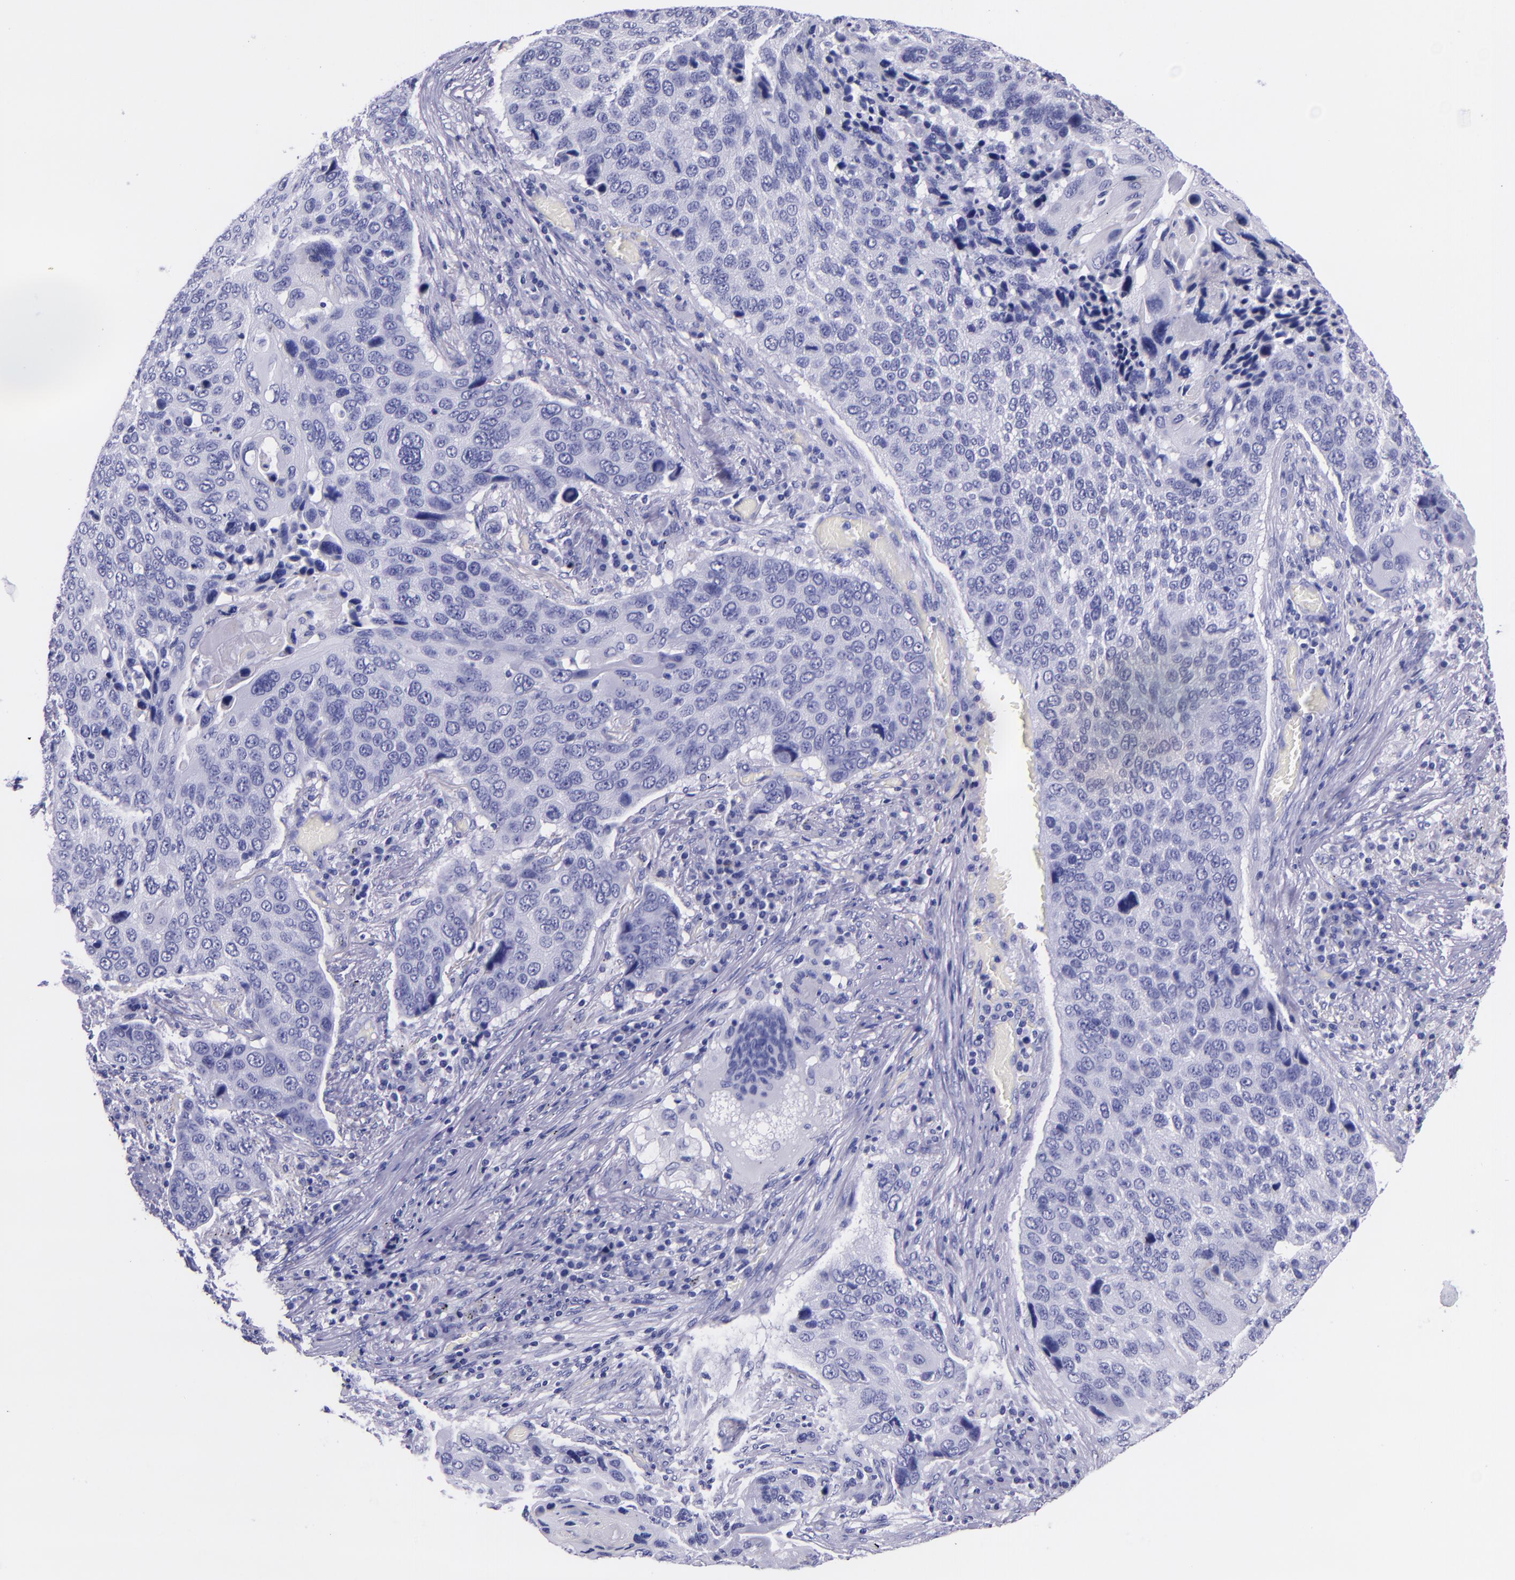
{"staining": {"intensity": "negative", "quantity": "none", "location": "none"}, "tissue": "lung cancer", "cell_type": "Tumor cells", "image_type": "cancer", "snomed": [{"axis": "morphology", "description": "Squamous cell carcinoma, NOS"}, {"axis": "topography", "description": "Lung"}], "caption": "DAB immunohistochemical staining of human squamous cell carcinoma (lung) demonstrates no significant staining in tumor cells.", "gene": "MBP", "patient": {"sex": "male", "age": 68}}